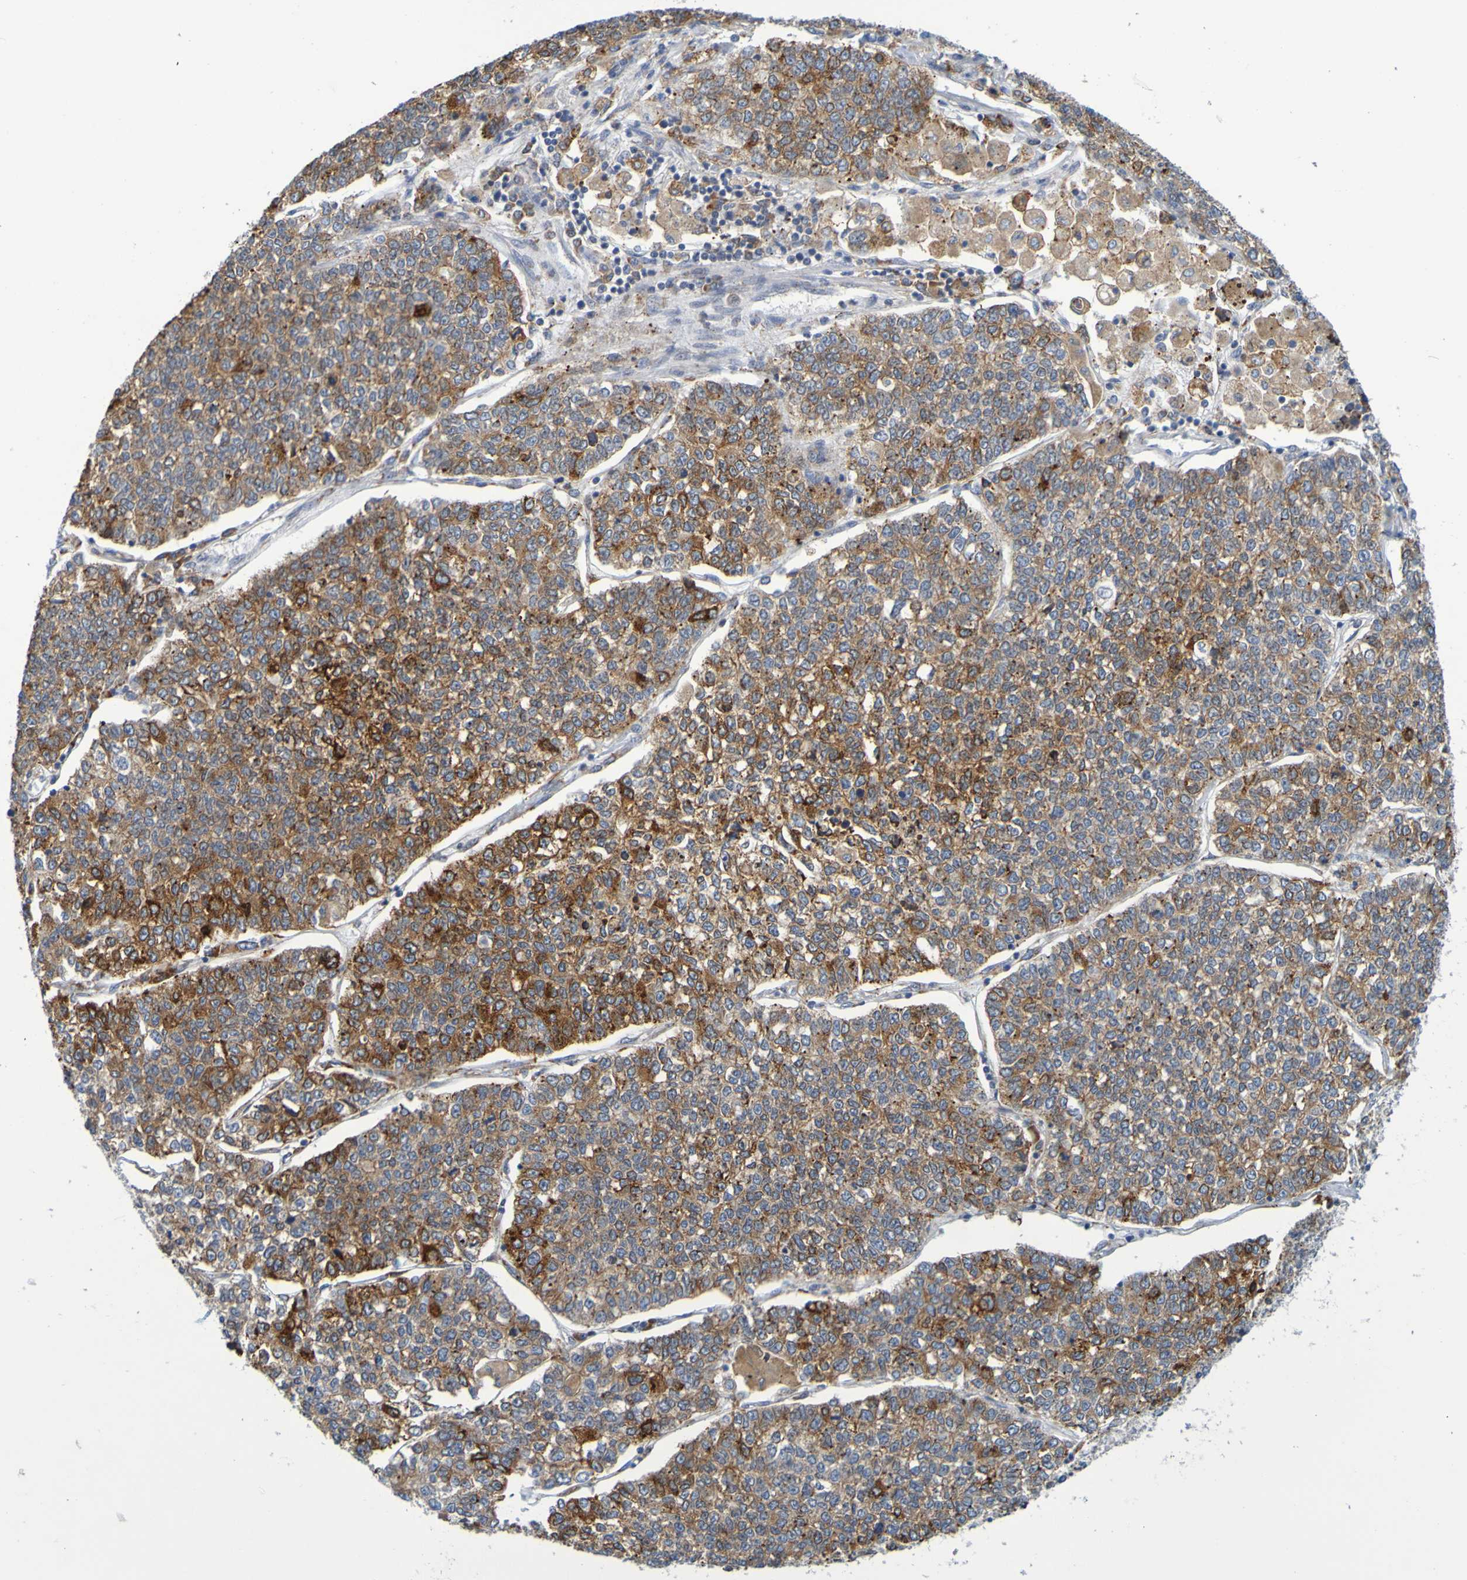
{"staining": {"intensity": "strong", "quantity": "25%-75%", "location": "cytoplasmic/membranous"}, "tissue": "lung cancer", "cell_type": "Tumor cells", "image_type": "cancer", "snomed": [{"axis": "morphology", "description": "Adenocarcinoma, NOS"}, {"axis": "topography", "description": "Lung"}], "caption": "The histopathology image exhibits a brown stain indicating the presence of a protein in the cytoplasmic/membranous of tumor cells in lung cancer (adenocarcinoma).", "gene": "SIL1", "patient": {"sex": "male", "age": 49}}